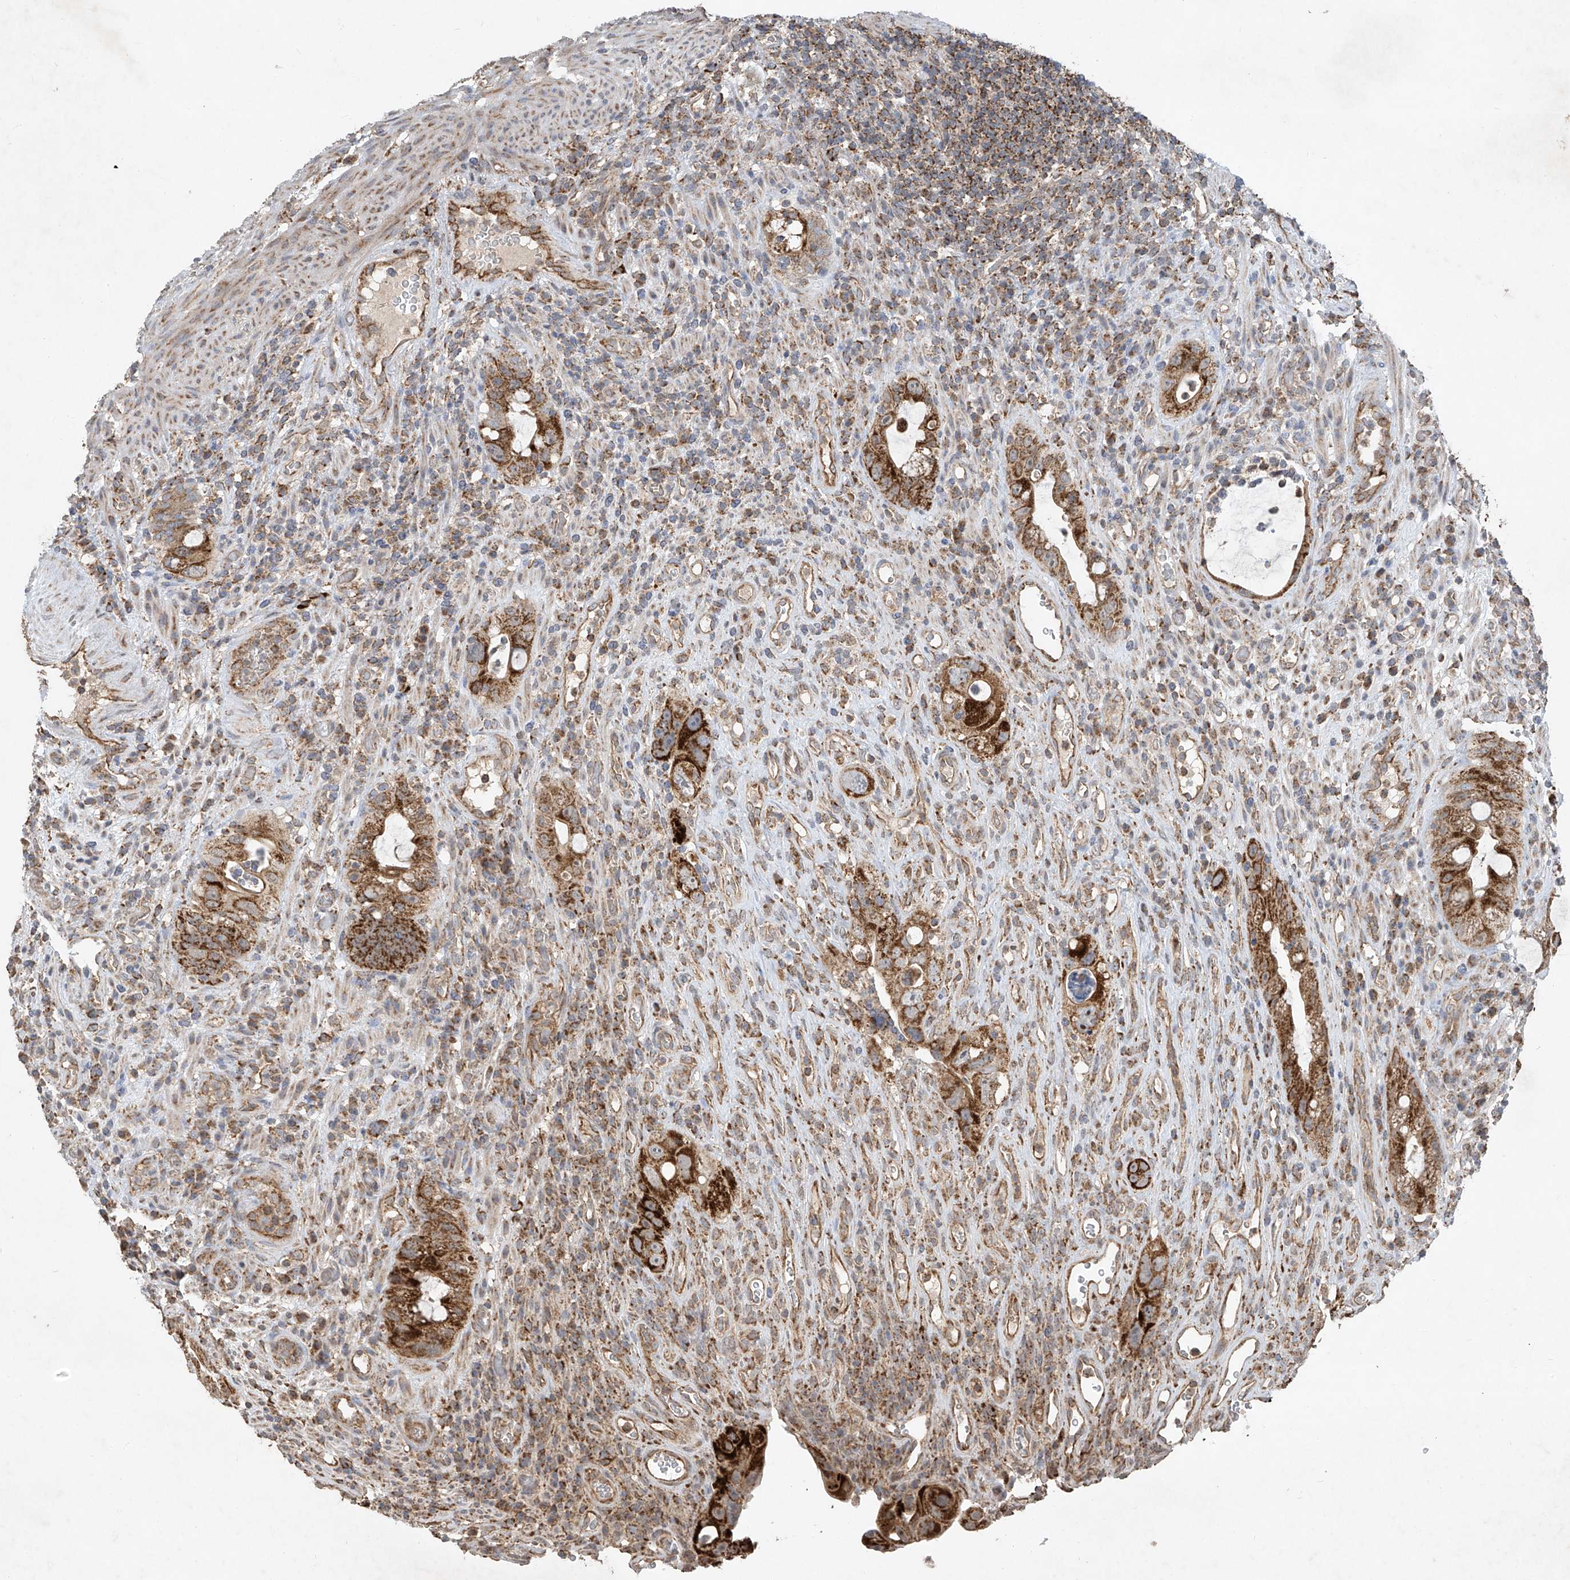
{"staining": {"intensity": "strong", "quantity": ">75%", "location": "cytoplasmic/membranous"}, "tissue": "colorectal cancer", "cell_type": "Tumor cells", "image_type": "cancer", "snomed": [{"axis": "morphology", "description": "Adenocarcinoma, NOS"}, {"axis": "topography", "description": "Rectum"}], "caption": "Immunohistochemistry (IHC) (DAB (3,3'-diaminobenzidine)) staining of adenocarcinoma (colorectal) demonstrates strong cytoplasmic/membranous protein expression in approximately >75% of tumor cells.", "gene": "UQCC1", "patient": {"sex": "male", "age": 59}}